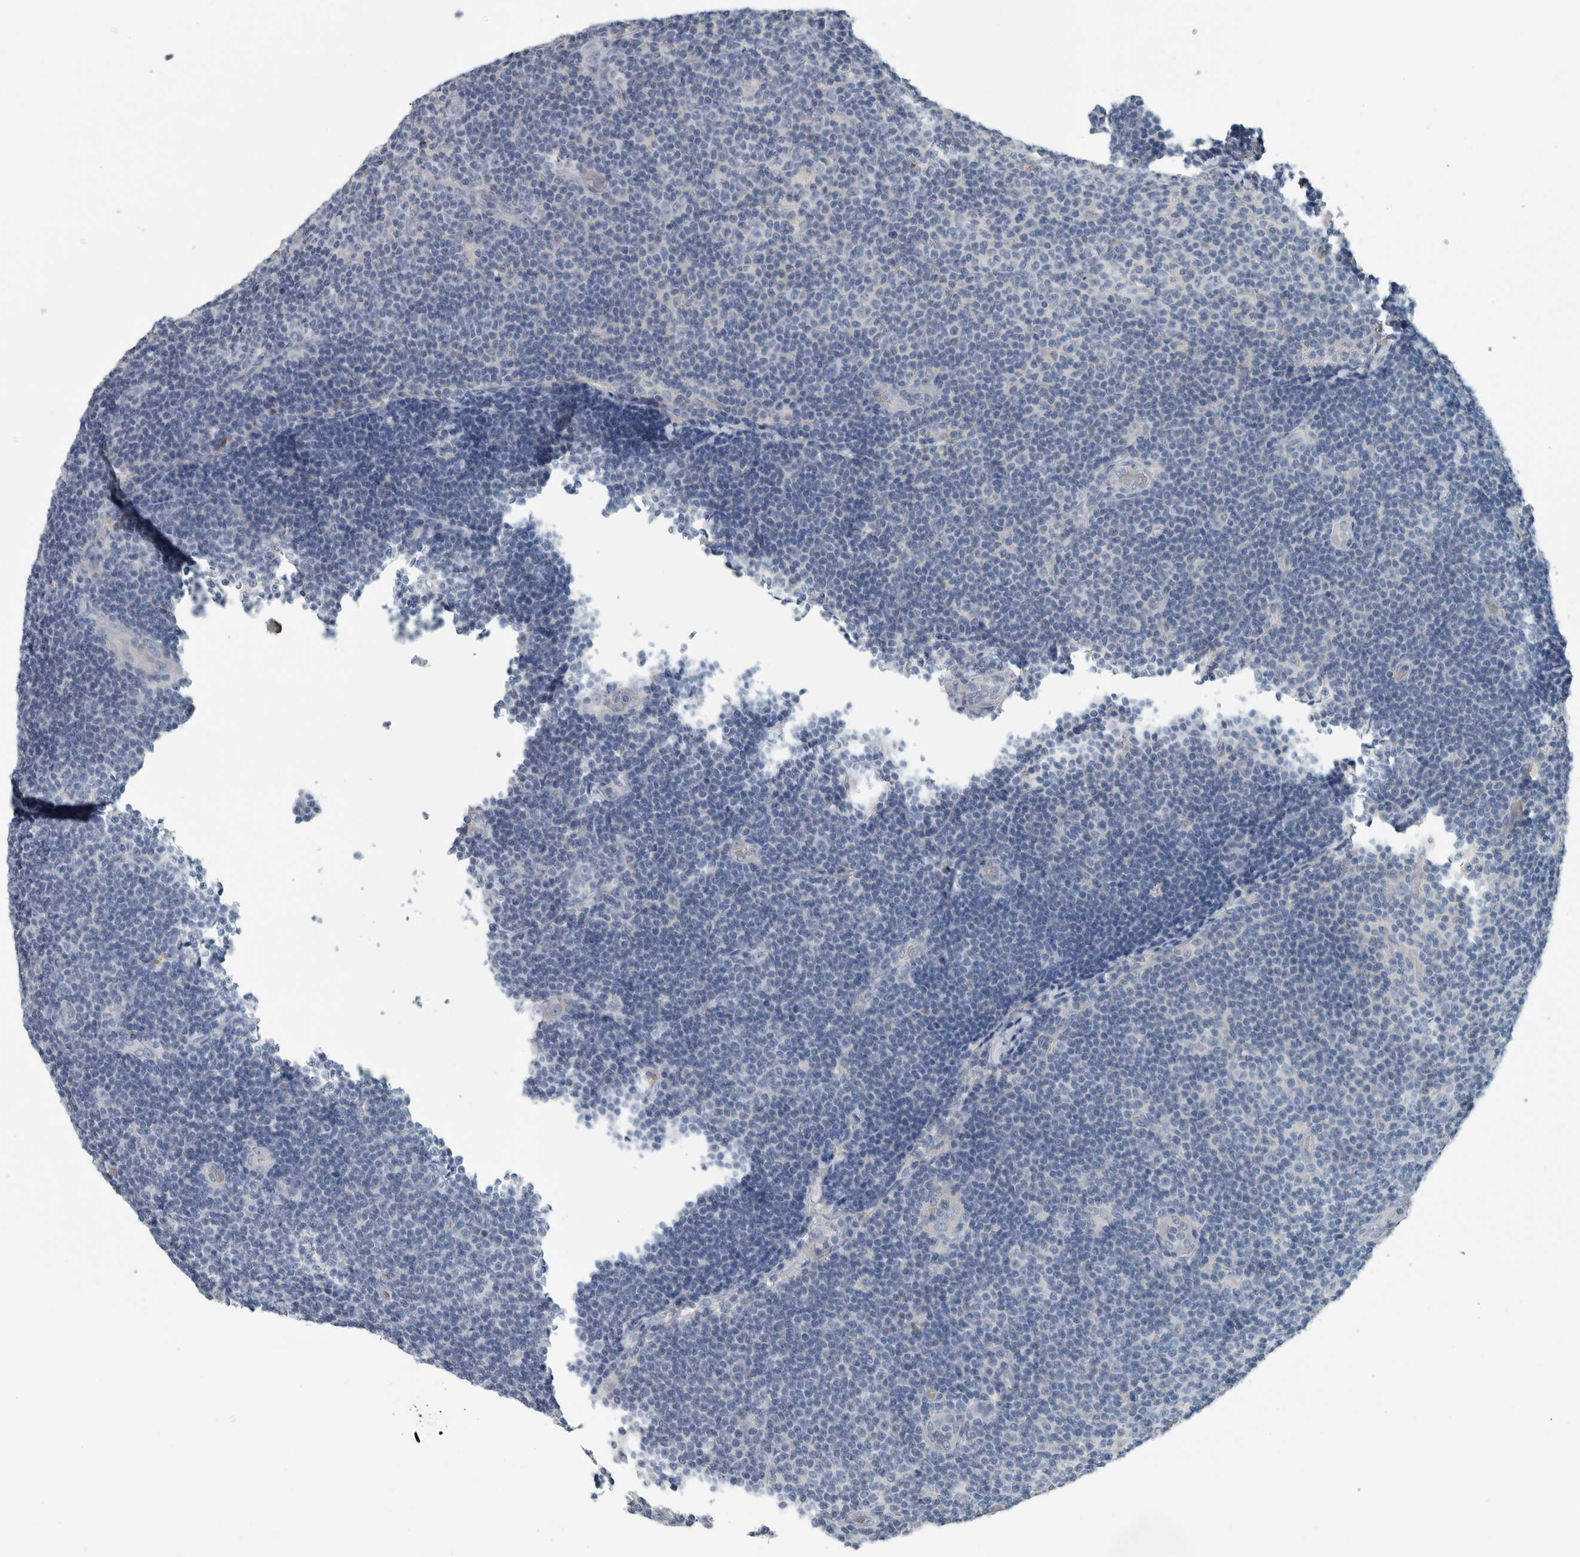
{"staining": {"intensity": "negative", "quantity": "none", "location": "none"}, "tissue": "lymphoma", "cell_type": "Tumor cells", "image_type": "cancer", "snomed": [{"axis": "morphology", "description": "Malignant lymphoma, non-Hodgkin's type, Low grade"}, {"axis": "topography", "description": "Lymph node"}], "caption": "Photomicrograph shows no significant protein positivity in tumor cells of low-grade malignant lymphoma, non-Hodgkin's type.", "gene": "SH3GL2", "patient": {"sex": "male", "age": 83}}